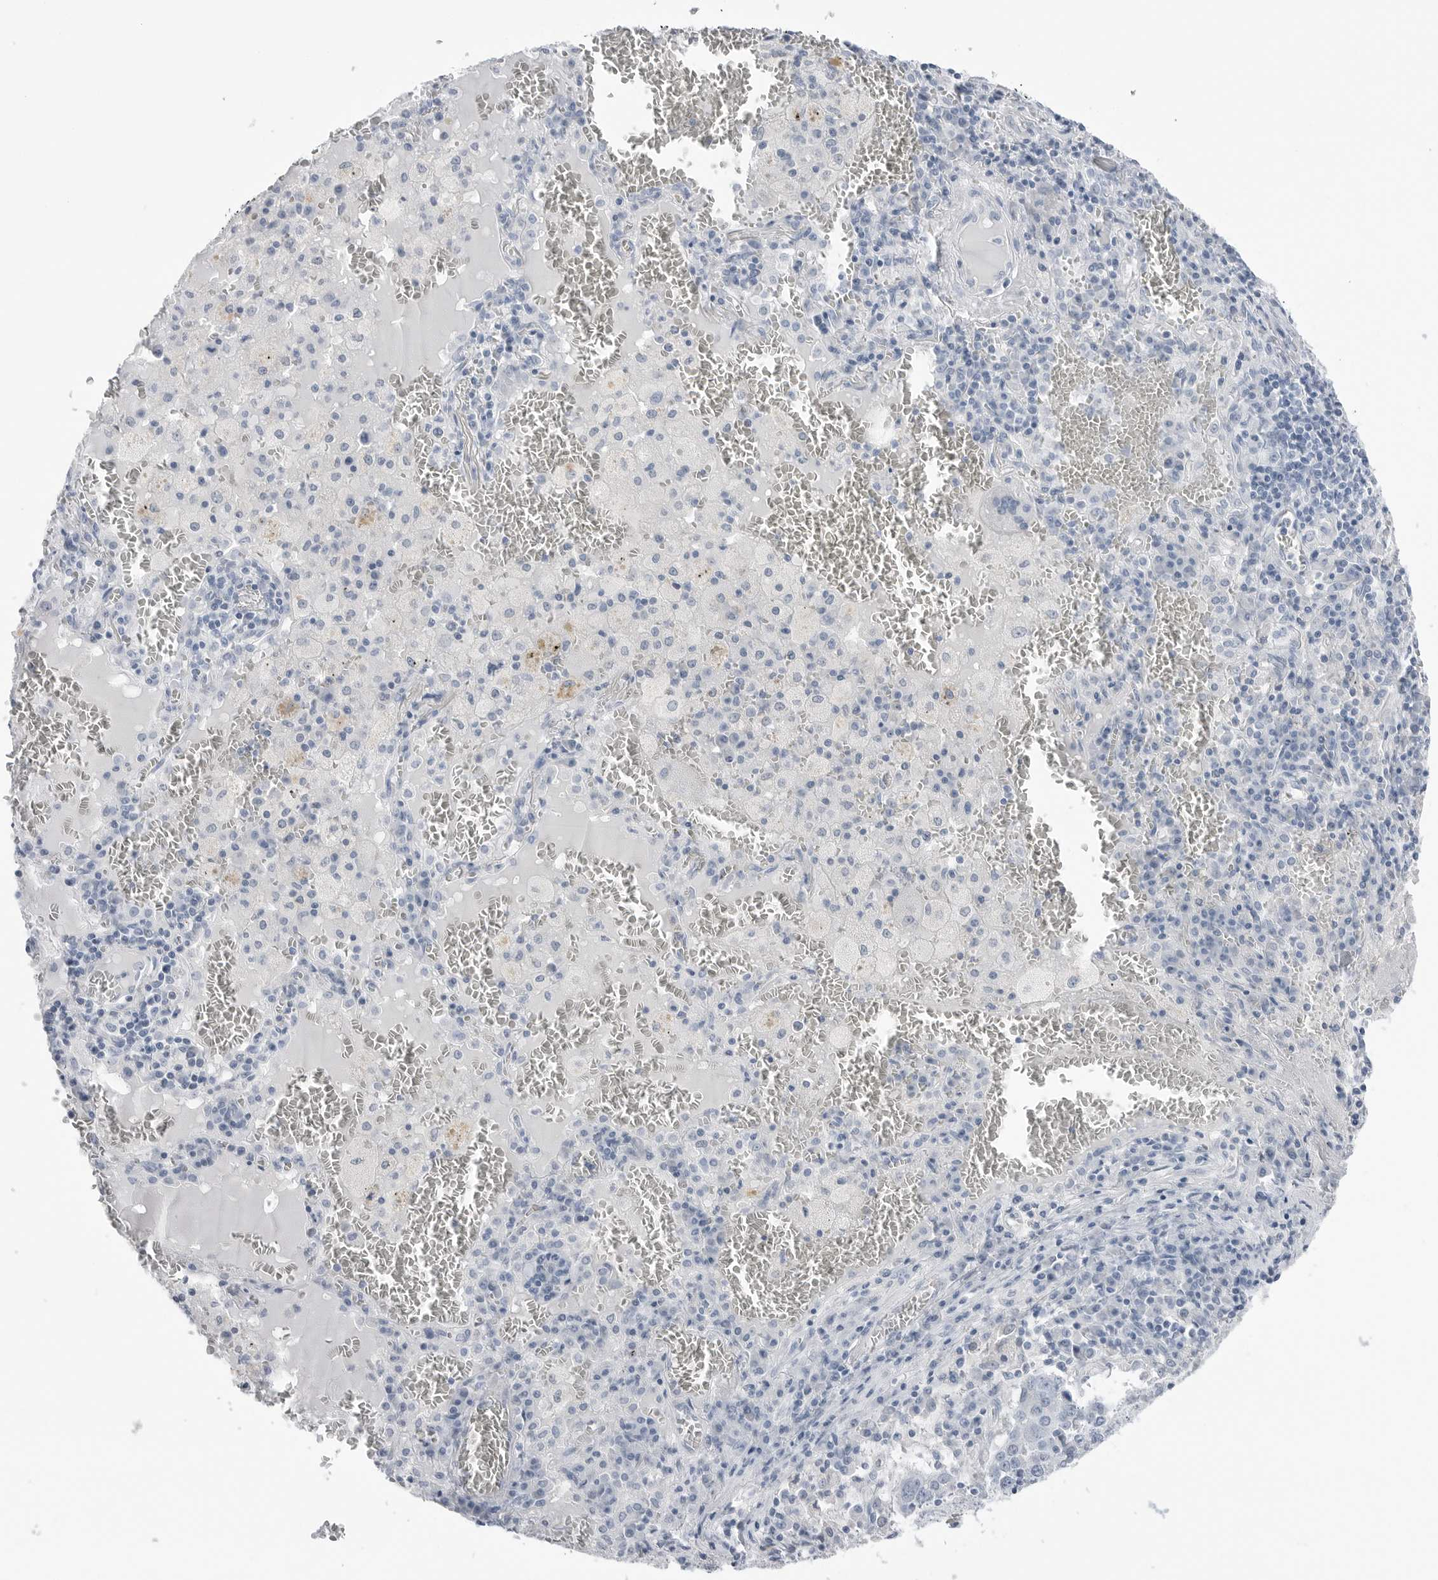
{"staining": {"intensity": "negative", "quantity": "none", "location": "none"}, "tissue": "lung cancer", "cell_type": "Tumor cells", "image_type": "cancer", "snomed": [{"axis": "morphology", "description": "Squamous cell carcinoma, NOS"}, {"axis": "topography", "description": "Lung"}], "caption": "Tumor cells are negative for brown protein staining in lung cancer. (DAB (3,3'-diaminobenzidine) immunohistochemistry (IHC) with hematoxylin counter stain).", "gene": "ABHD12", "patient": {"sex": "male", "age": 65}}